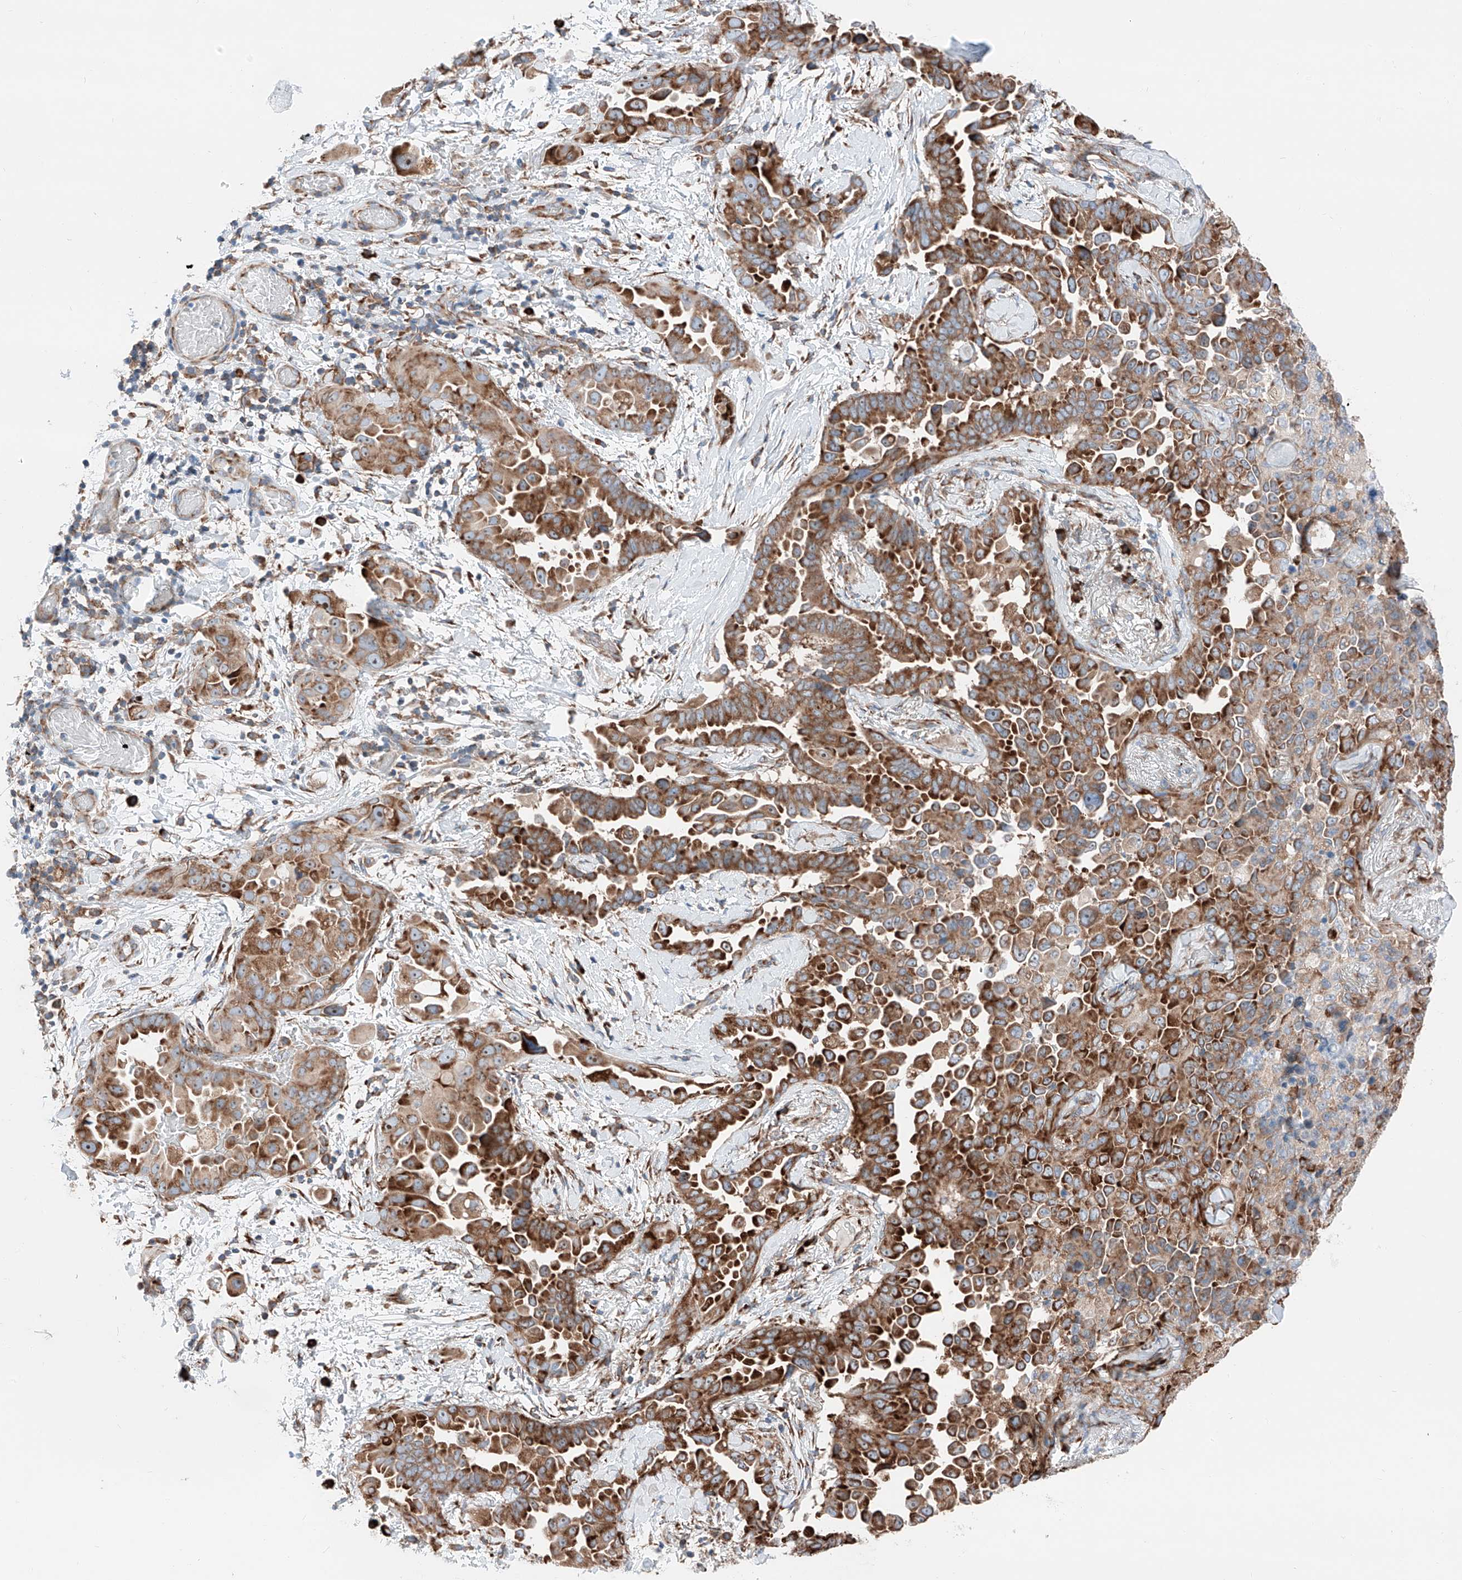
{"staining": {"intensity": "strong", "quantity": ">75%", "location": "cytoplasmic/membranous"}, "tissue": "lung cancer", "cell_type": "Tumor cells", "image_type": "cancer", "snomed": [{"axis": "morphology", "description": "Adenocarcinoma, NOS"}, {"axis": "topography", "description": "Lung"}], "caption": "Human adenocarcinoma (lung) stained for a protein (brown) displays strong cytoplasmic/membranous positive staining in approximately >75% of tumor cells.", "gene": "CRELD1", "patient": {"sex": "female", "age": 67}}